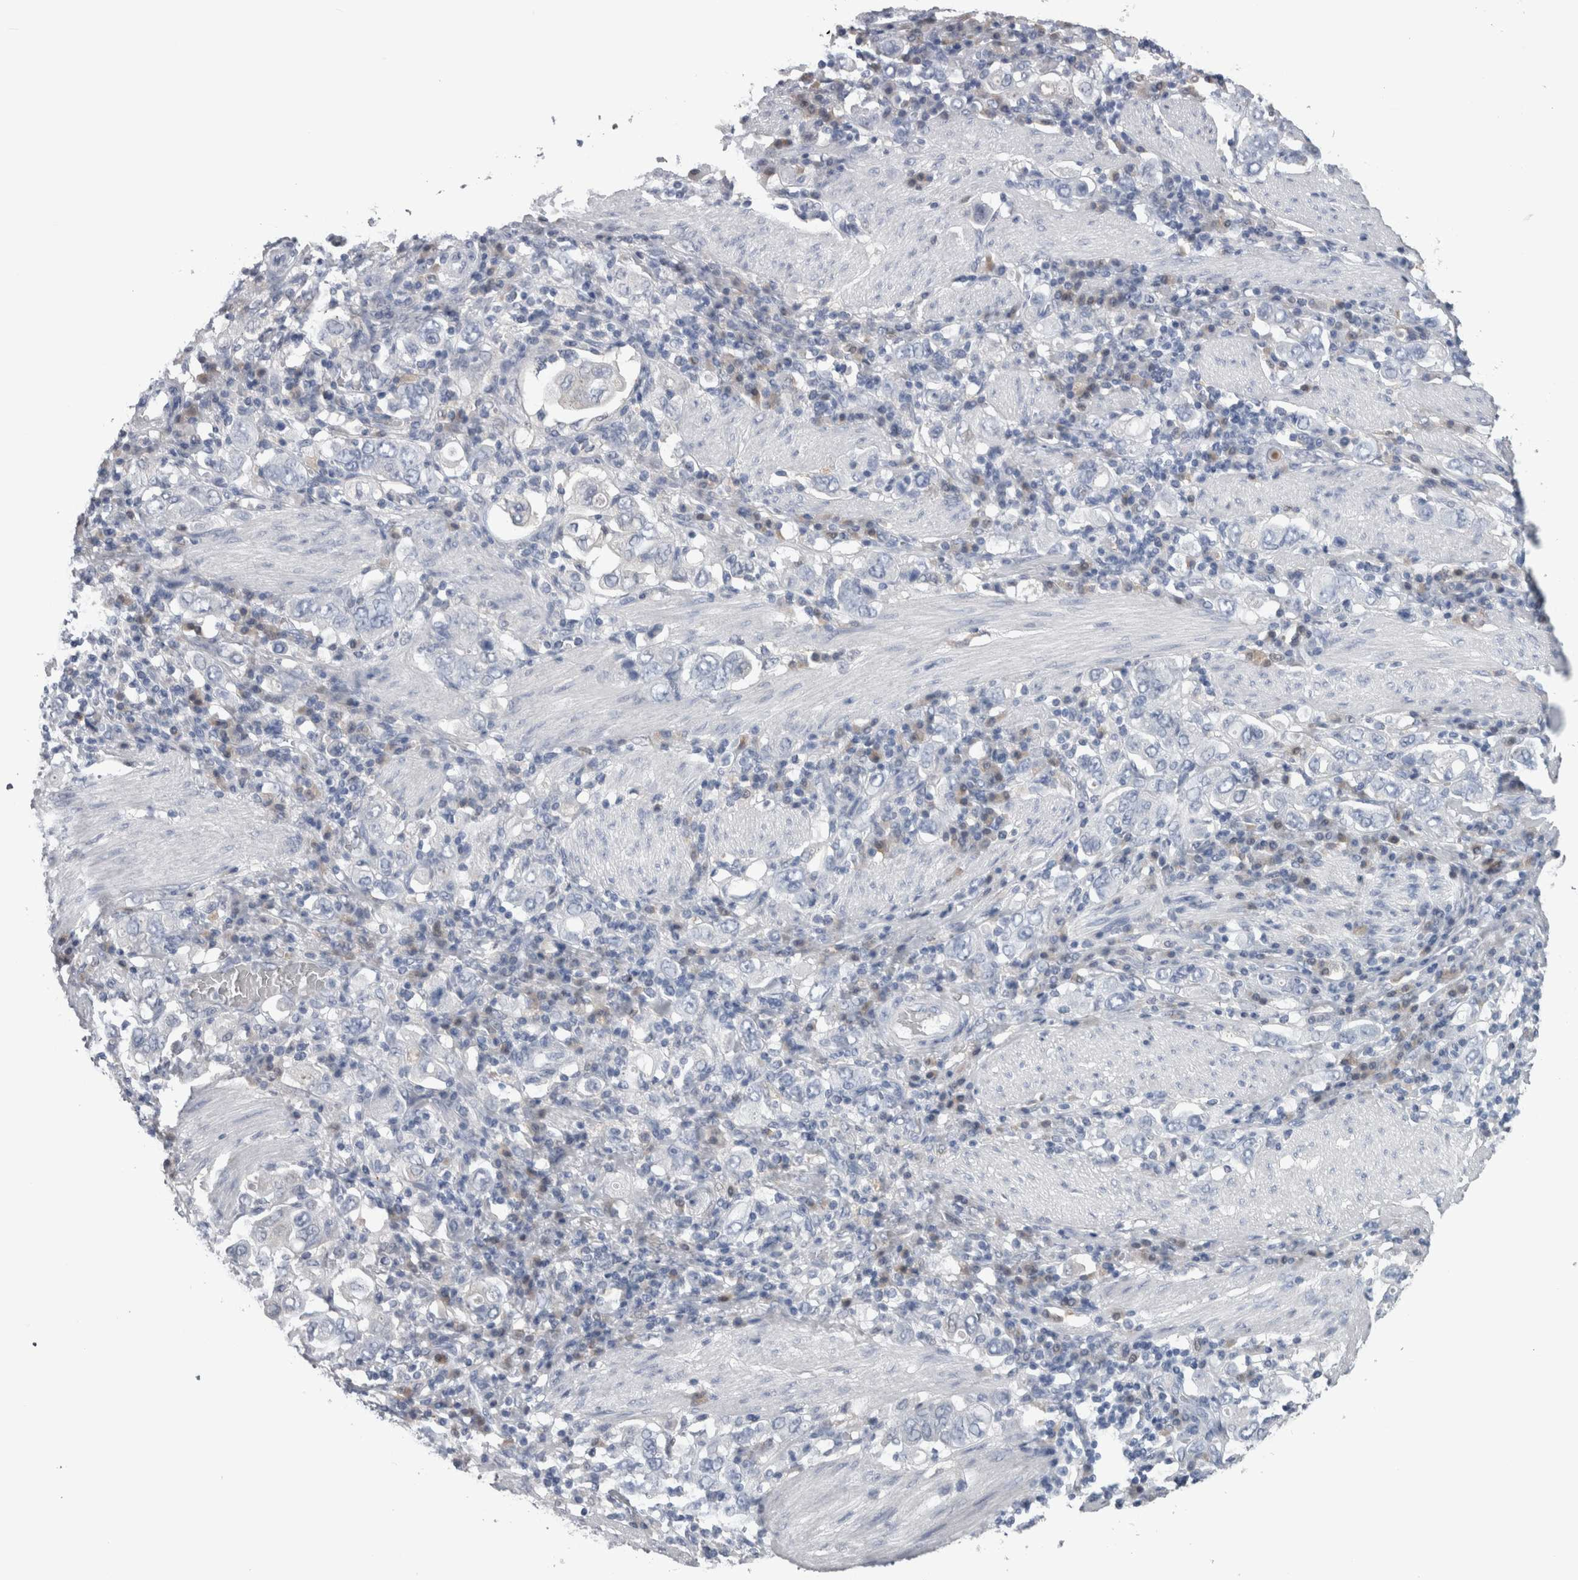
{"staining": {"intensity": "negative", "quantity": "none", "location": "none"}, "tissue": "stomach cancer", "cell_type": "Tumor cells", "image_type": "cancer", "snomed": [{"axis": "morphology", "description": "Adenocarcinoma, NOS"}, {"axis": "topography", "description": "Stomach, upper"}], "caption": "Image shows no significant protein positivity in tumor cells of stomach cancer. (DAB (3,3'-diaminobenzidine) immunohistochemistry (IHC), high magnification).", "gene": "CA8", "patient": {"sex": "male", "age": 62}}